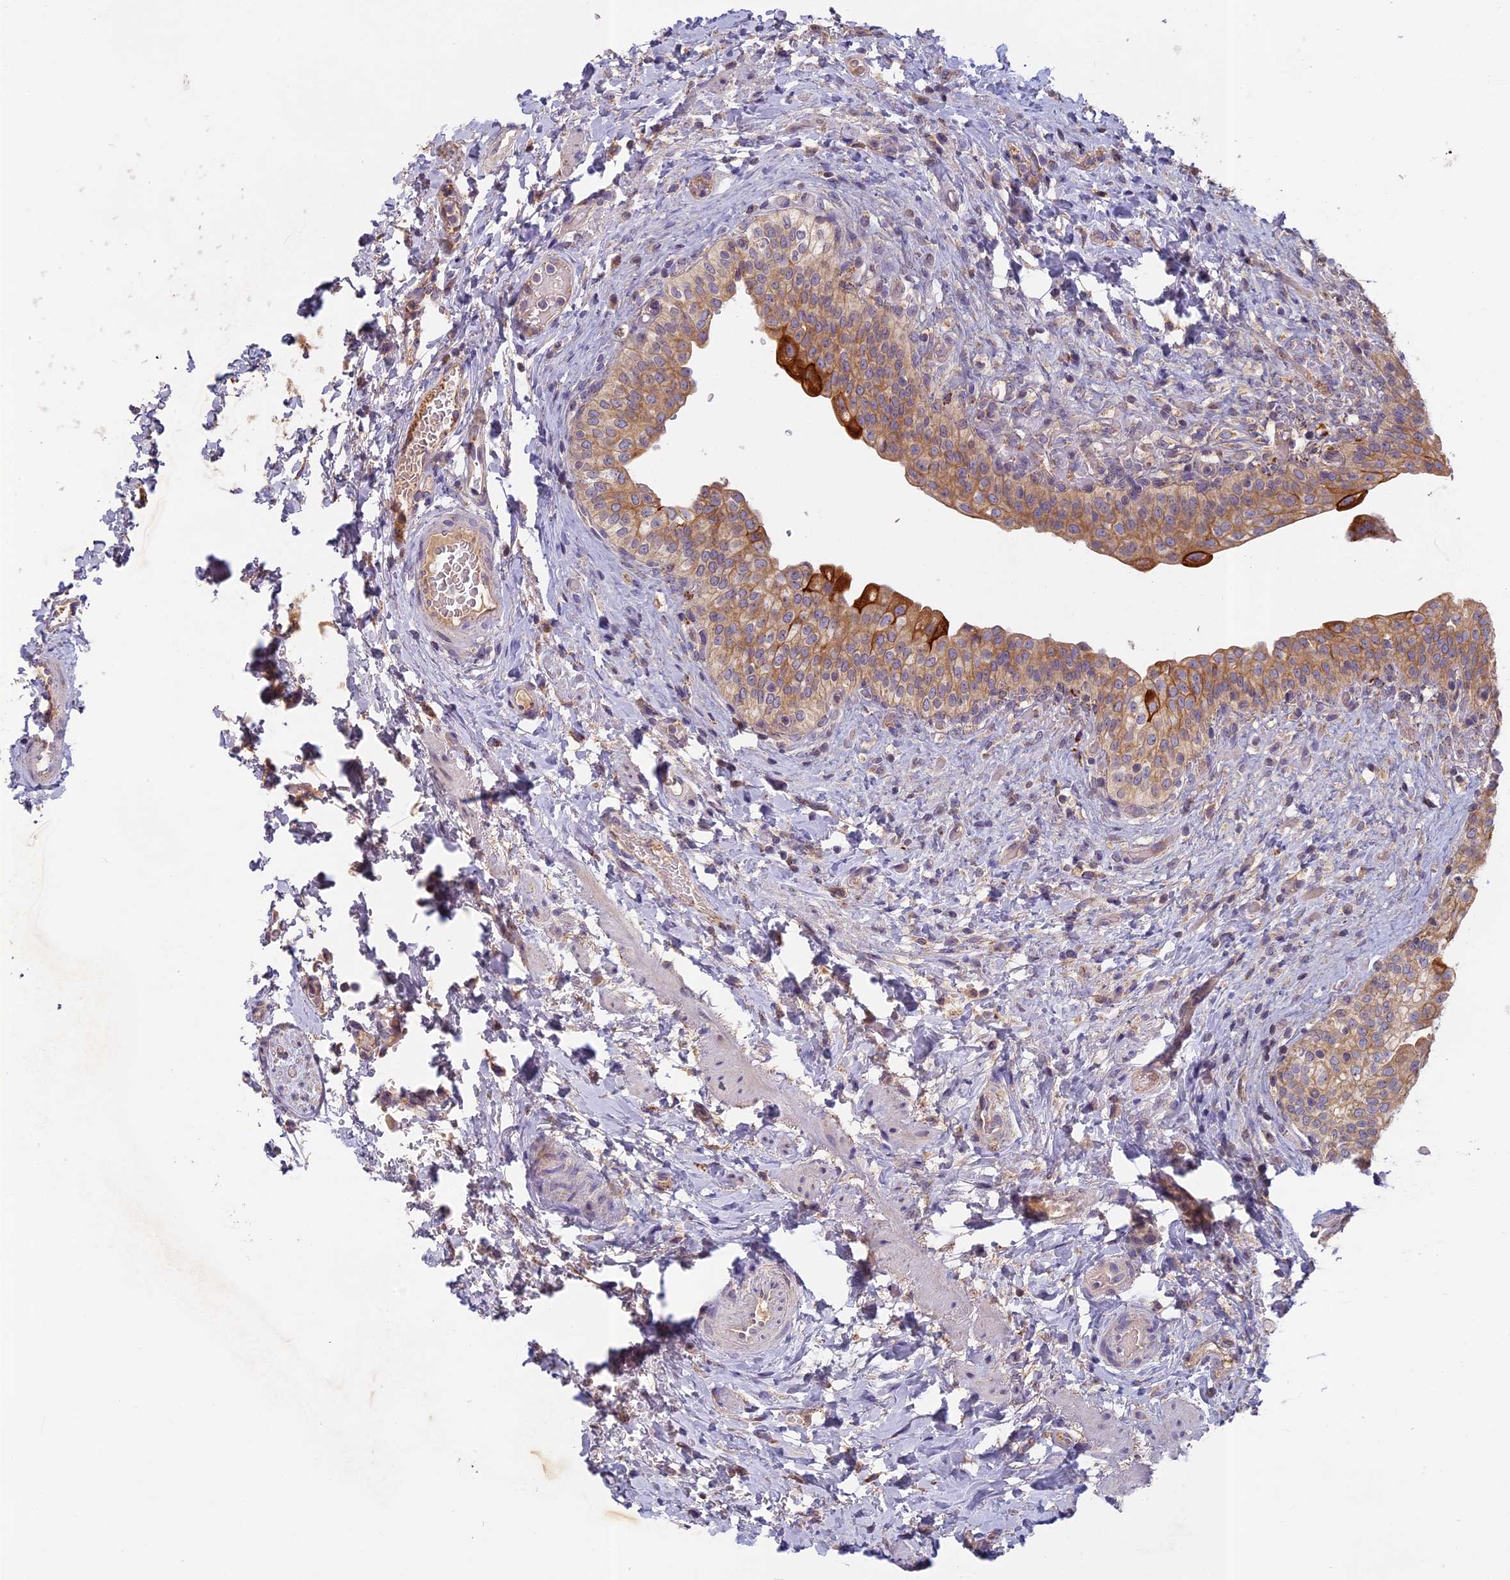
{"staining": {"intensity": "strong", "quantity": "<25%", "location": "cytoplasmic/membranous"}, "tissue": "urinary bladder", "cell_type": "Urothelial cells", "image_type": "normal", "snomed": [{"axis": "morphology", "description": "Normal tissue, NOS"}, {"axis": "topography", "description": "Urinary bladder"}], "caption": "There is medium levels of strong cytoplasmic/membranous expression in urothelial cells of normal urinary bladder, as demonstrated by immunohistochemical staining (brown color).", "gene": "SEMA7A", "patient": {"sex": "male", "age": 69}}